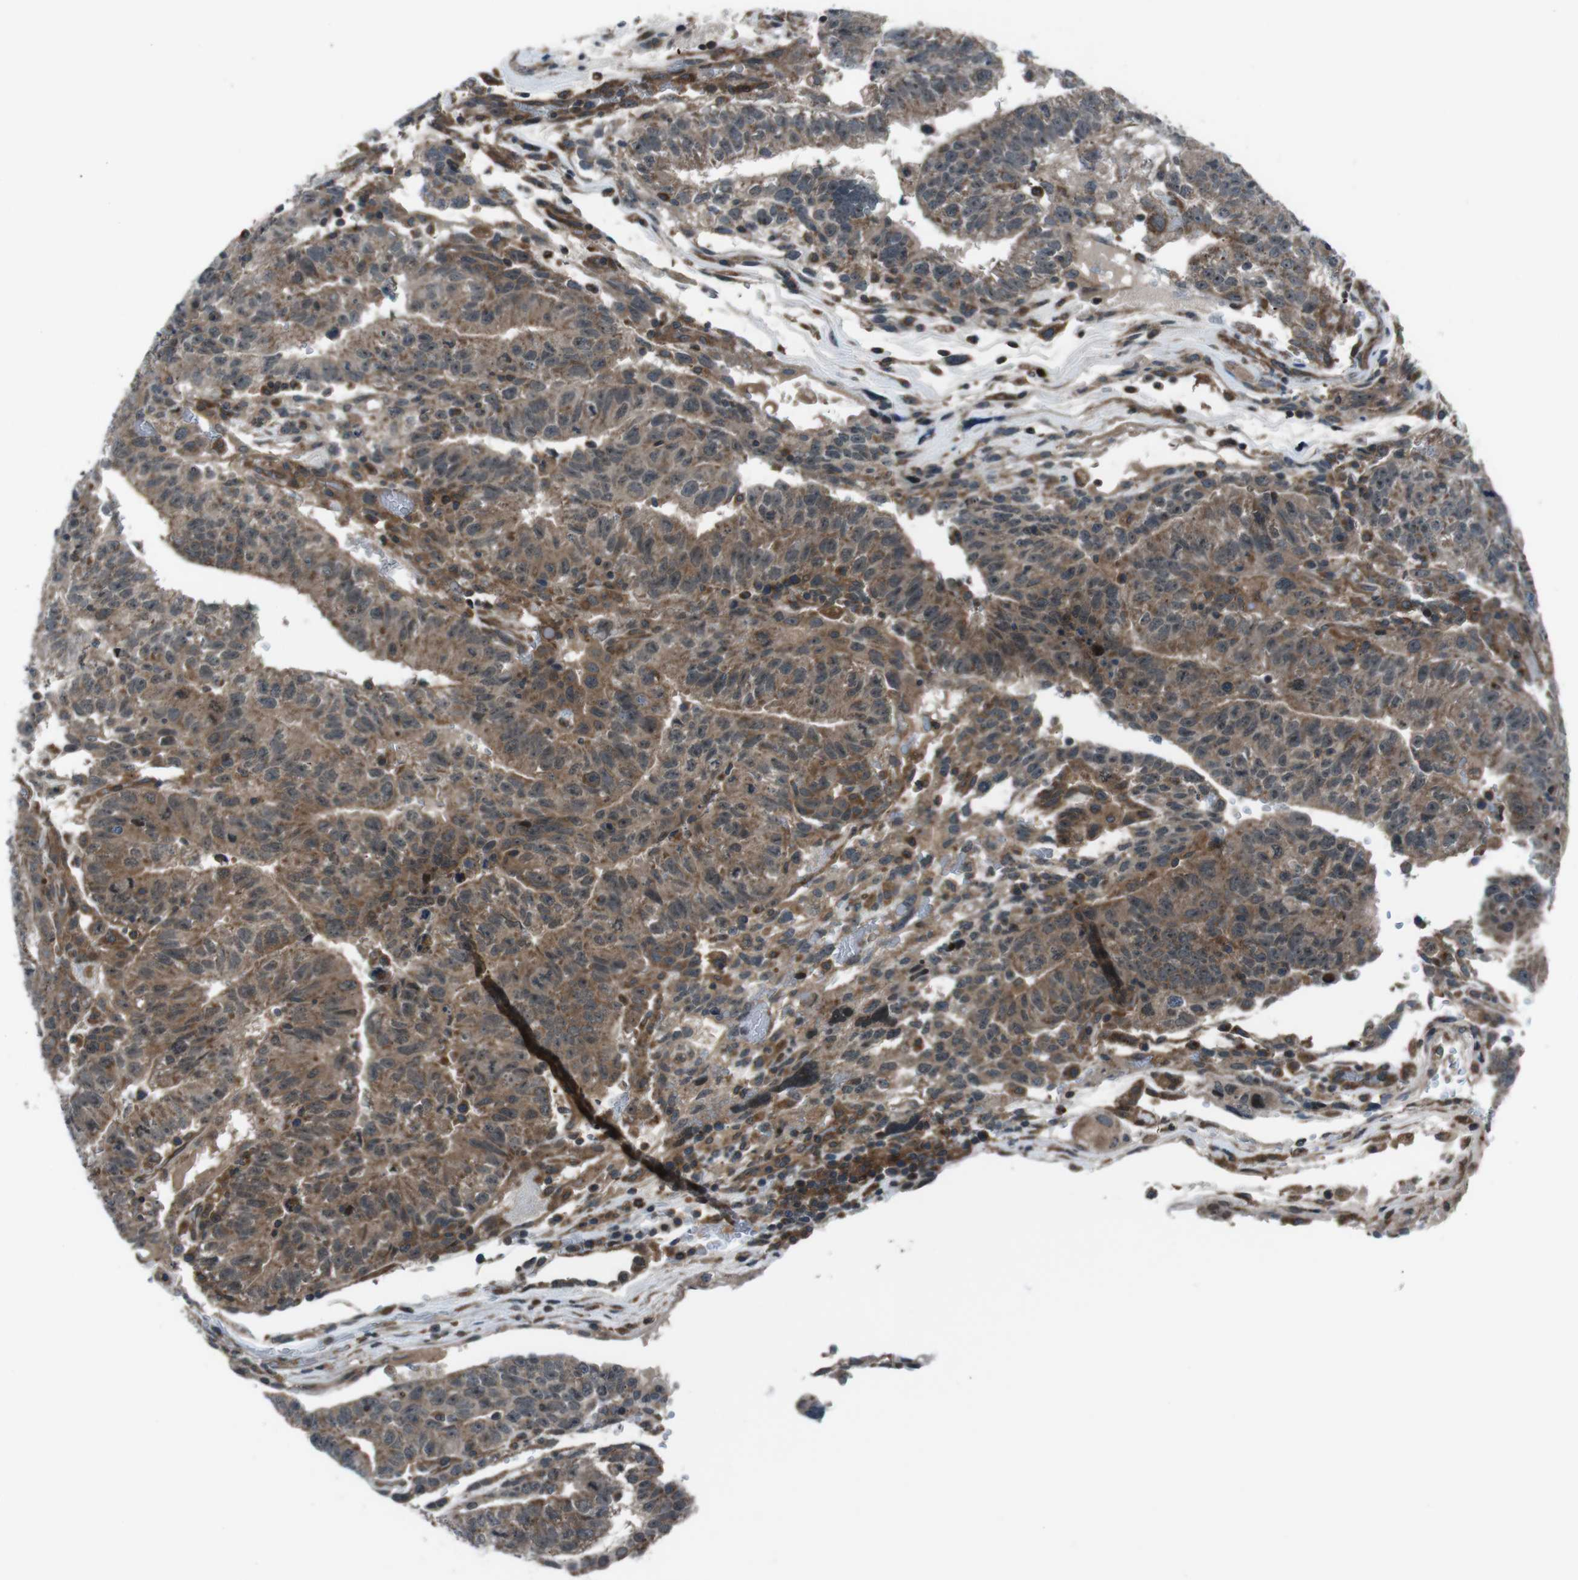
{"staining": {"intensity": "moderate", "quantity": ">75%", "location": "cytoplasmic/membranous"}, "tissue": "testis cancer", "cell_type": "Tumor cells", "image_type": "cancer", "snomed": [{"axis": "morphology", "description": "Seminoma, NOS"}, {"axis": "morphology", "description": "Carcinoma, Embryonal, NOS"}, {"axis": "topography", "description": "Testis"}], "caption": "IHC micrograph of neoplastic tissue: testis seminoma stained using immunohistochemistry demonstrates medium levels of moderate protein expression localized specifically in the cytoplasmic/membranous of tumor cells, appearing as a cytoplasmic/membranous brown color.", "gene": "SLC27A4", "patient": {"sex": "male", "age": 52}}